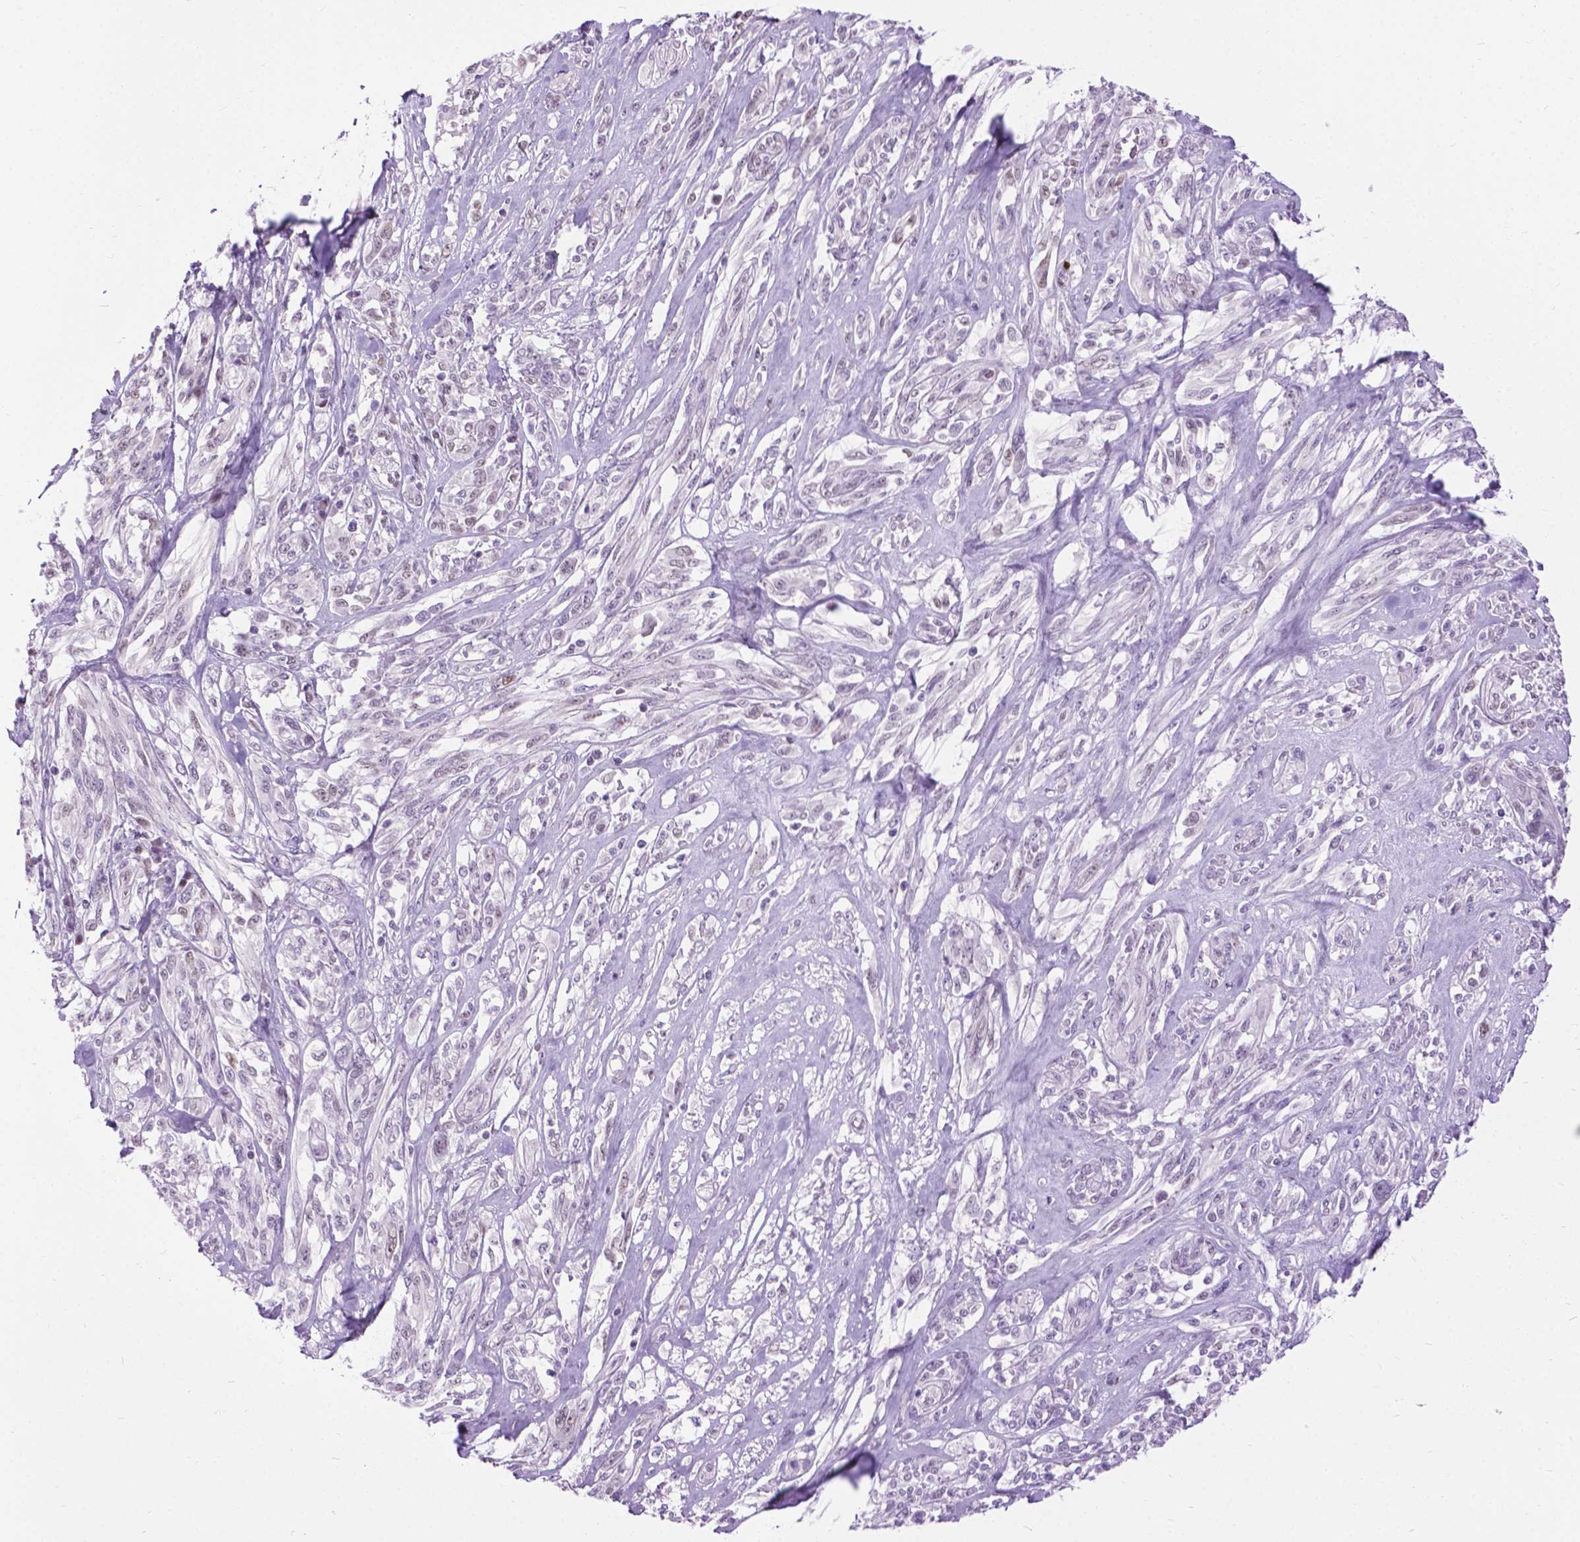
{"staining": {"intensity": "negative", "quantity": "none", "location": "none"}, "tissue": "melanoma", "cell_type": "Tumor cells", "image_type": "cancer", "snomed": [{"axis": "morphology", "description": "Malignant melanoma, NOS"}, {"axis": "topography", "description": "Skin"}], "caption": "Image shows no protein expression in tumor cells of melanoma tissue.", "gene": "APCDD1L", "patient": {"sex": "female", "age": 91}}